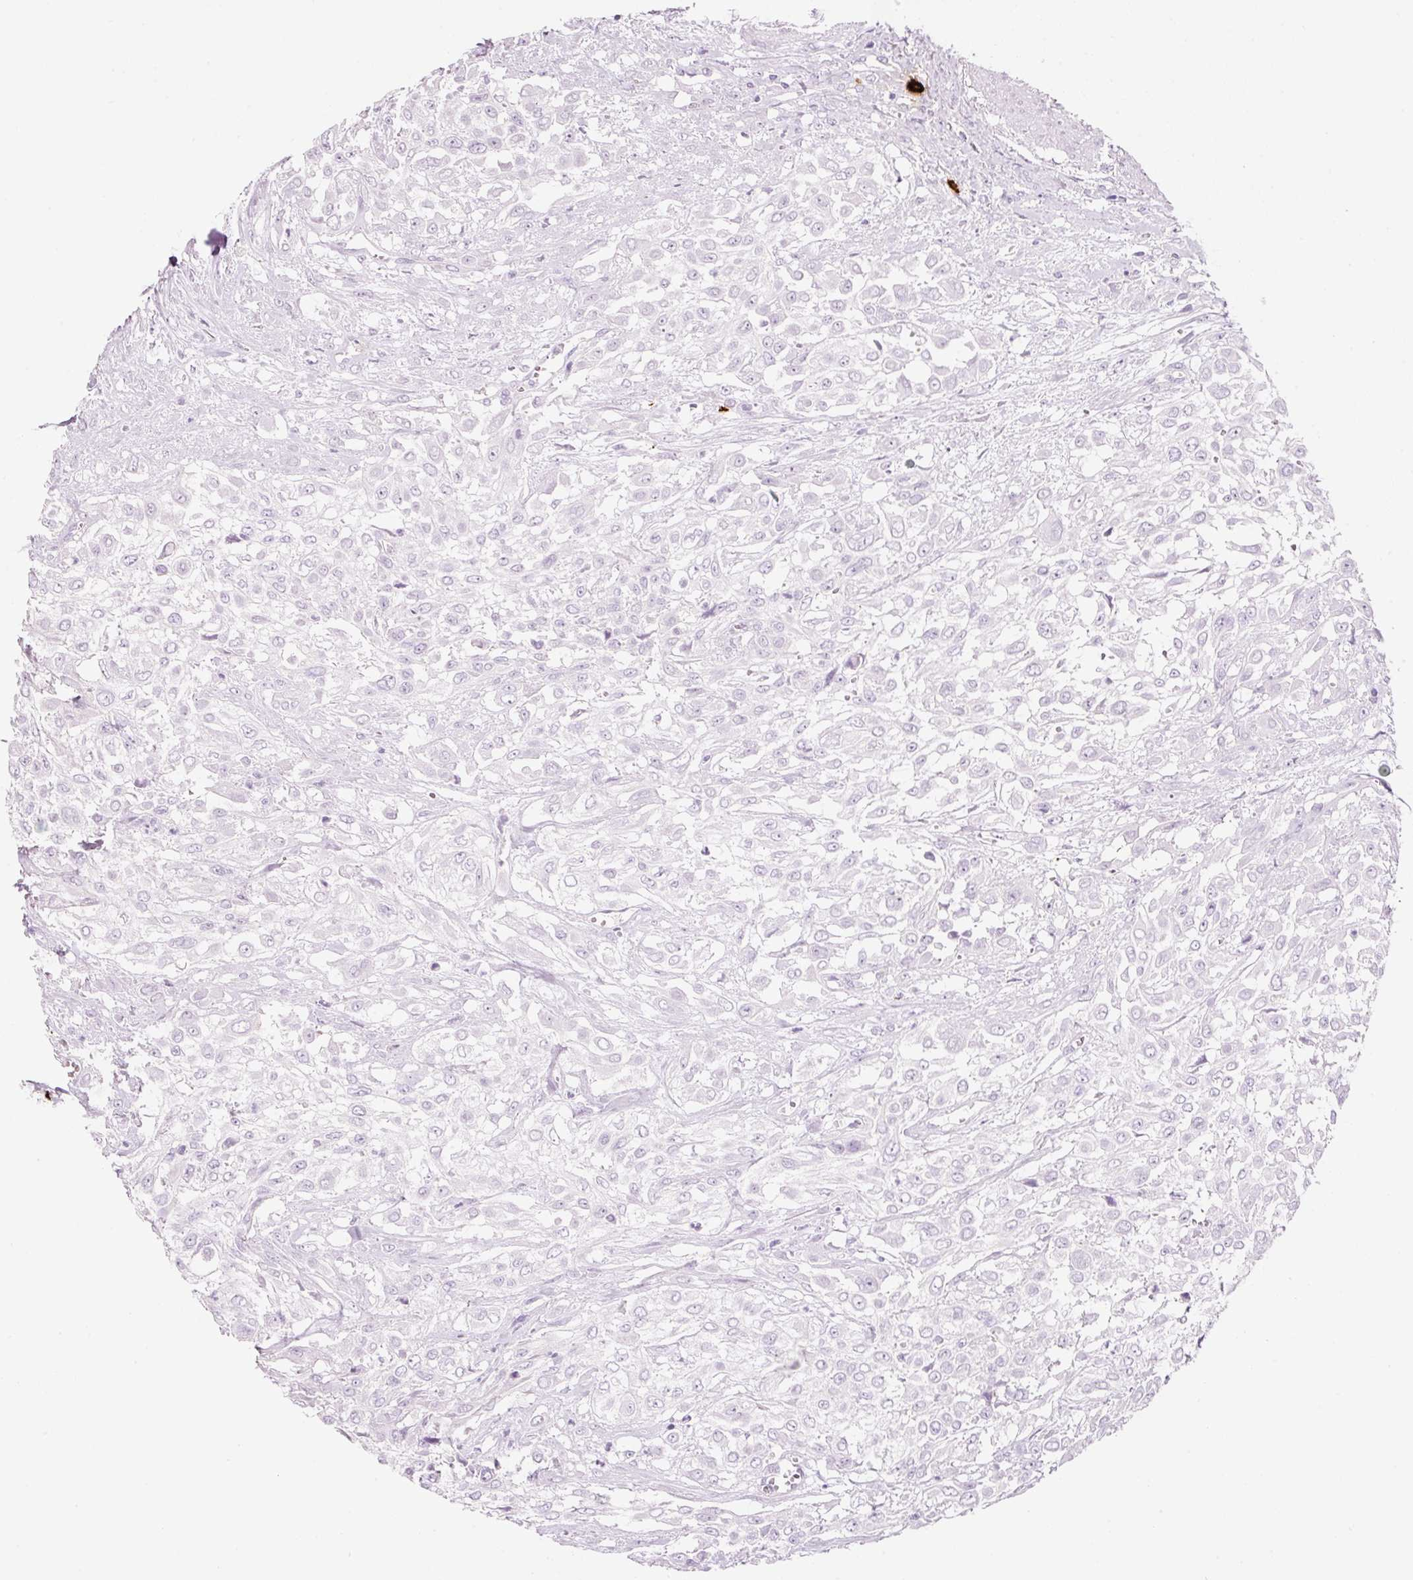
{"staining": {"intensity": "negative", "quantity": "none", "location": "none"}, "tissue": "urothelial cancer", "cell_type": "Tumor cells", "image_type": "cancer", "snomed": [{"axis": "morphology", "description": "Urothelial carcinoma, High grade"}, {"axis": "topography", "description": "Urinary bladder"}], "caption": "DAB immunohistochemical staining of human urothelial cancer displays no significant staining in tumor cells.", "gene": "CMA1", "patient": {"sex": "male", "age": 57}}